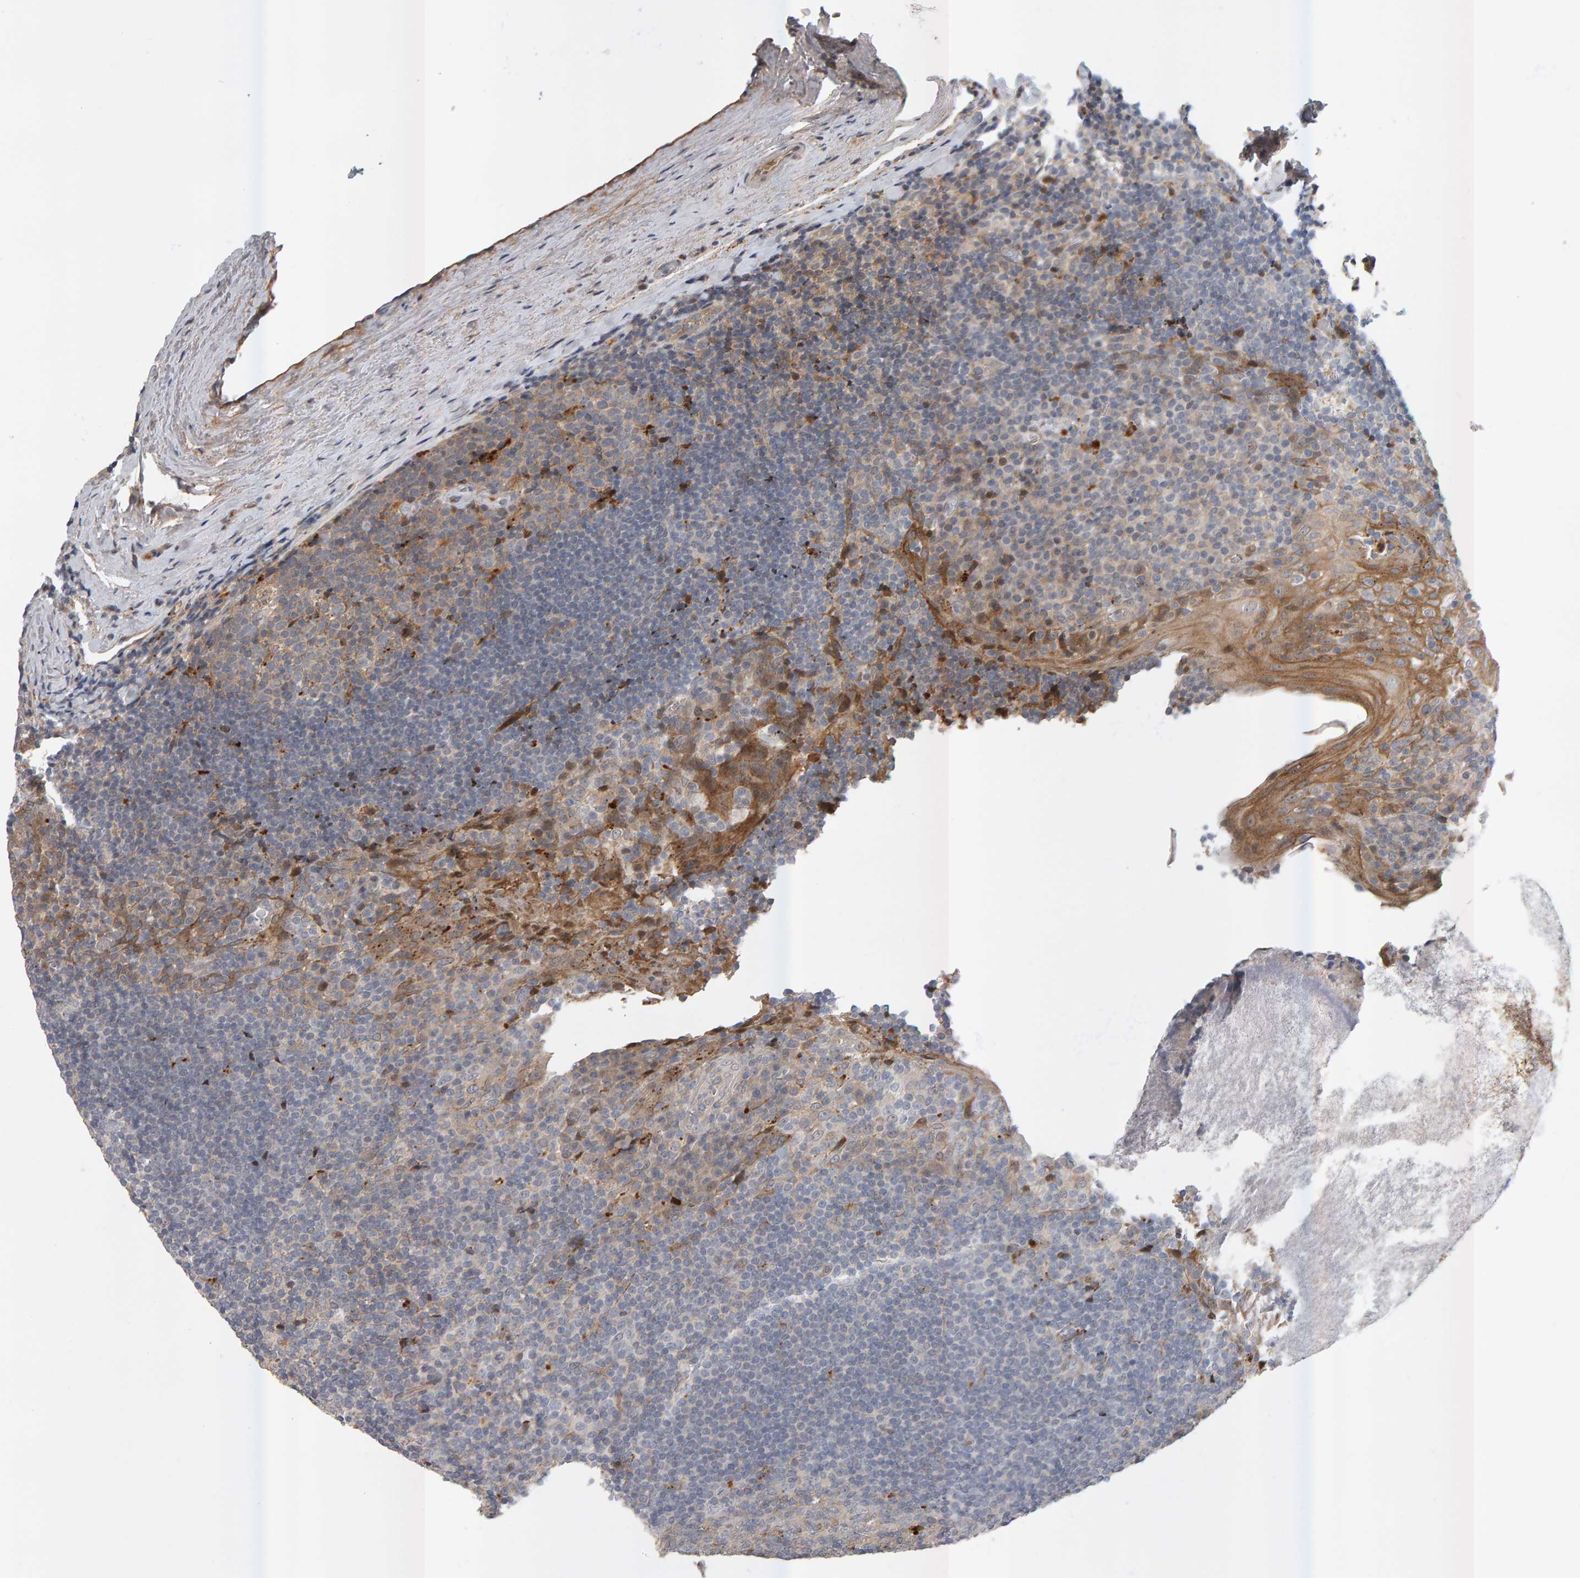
{"staining": {"intensity": "moderate", "quantity": "<25%", "location": "cytoplasmic/membranous"}, "tissue": "tonsil", "cell_type": "Germinal center cells", "image_type": "normal", "snomed": [{"axis": "morphology", "description": "Normal tissue, NOS"}, {"axis": "topography", "description": "Tonsil"}], "caption": "Germinal center cells display moderate cytoplasmic/membranous positivity in about <25% of cells in benign tonsil.", "gene": "ZNF160", "patient": {"sex": "male", "age": 37}}